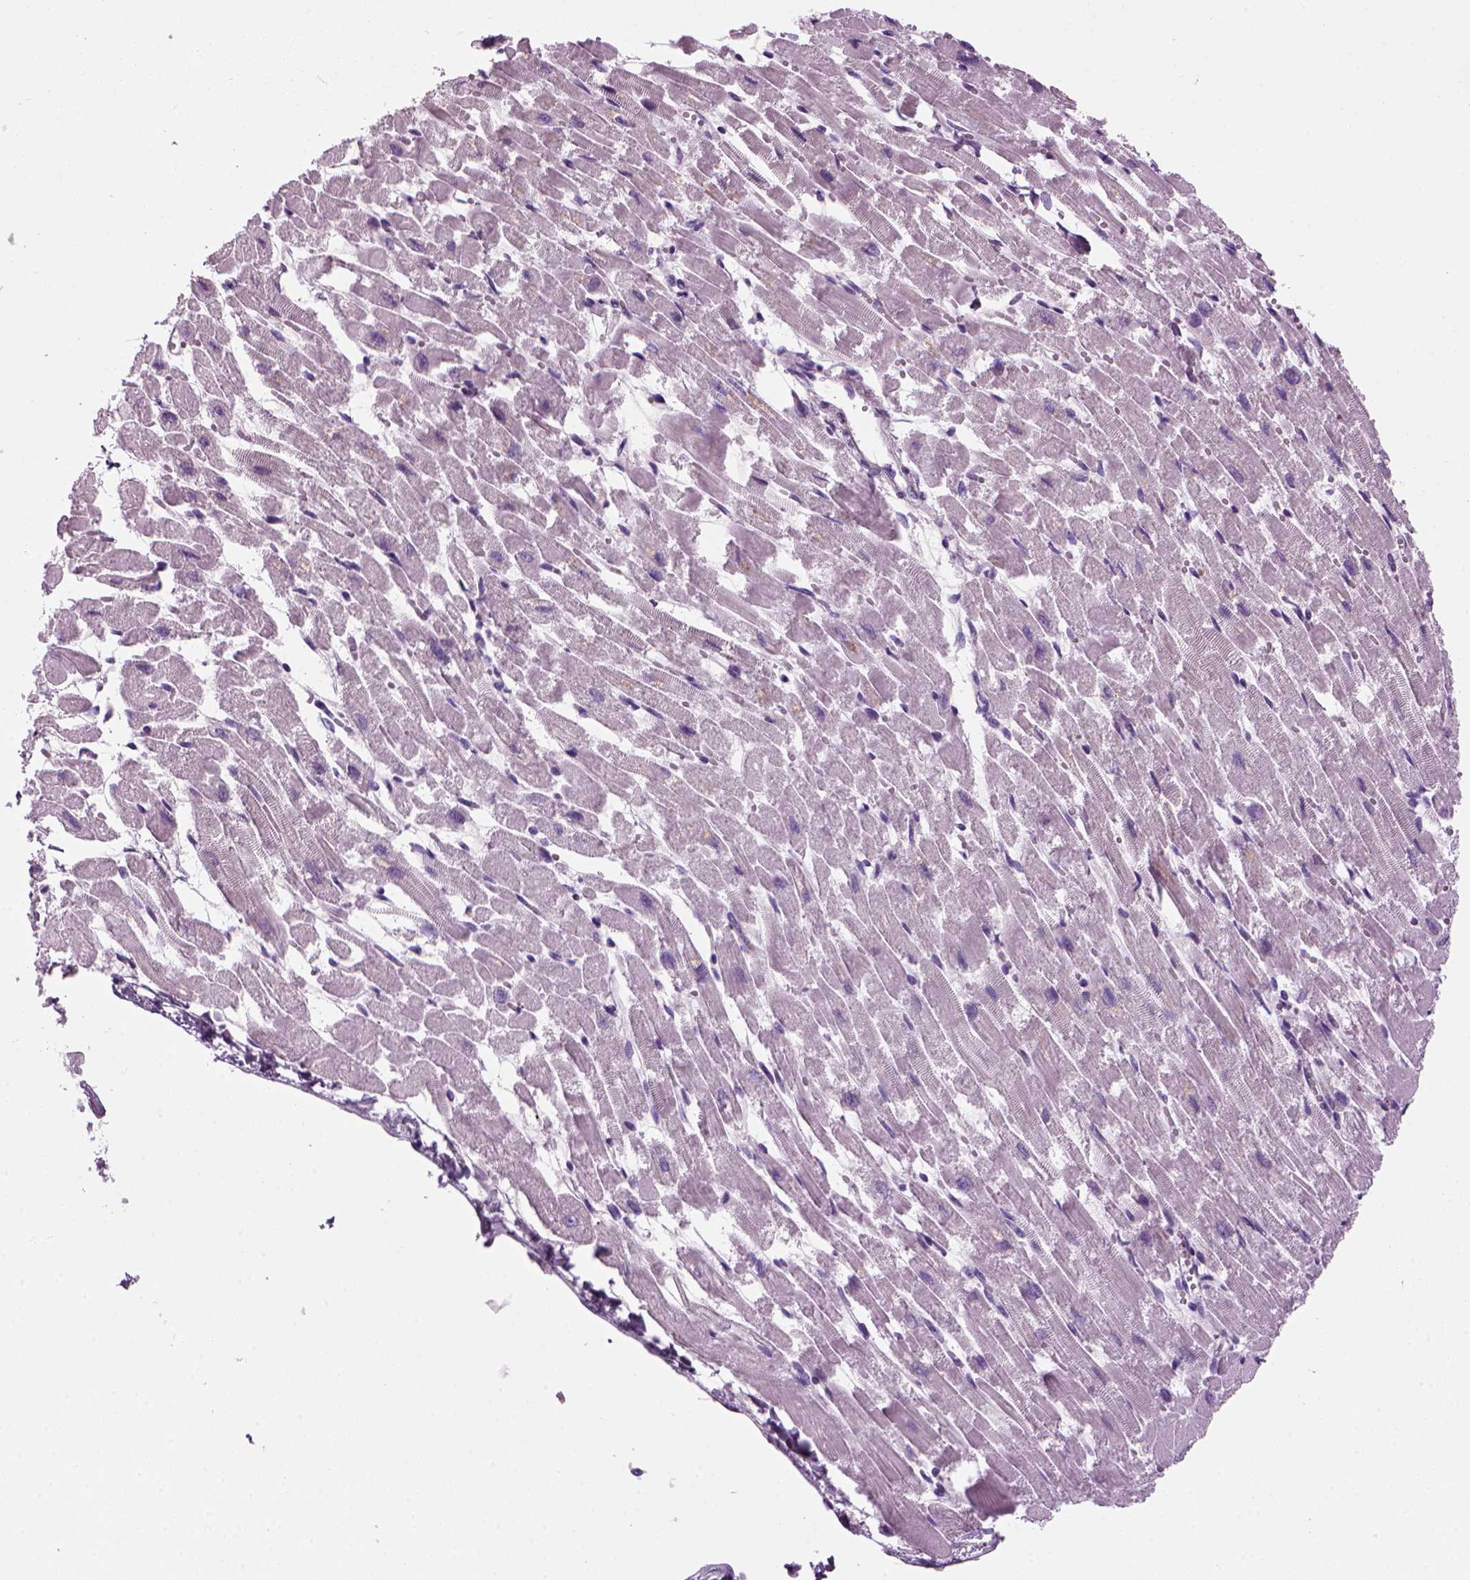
{"staining": {"intensity": "negative", "quantity": "none", "location": "none"}, "tissue": "heart muscle", "cell_type": "Cardiomyocytes", "image_type": "normal", "snomed": [{"axis": "morphology", "description": "Normal tissue, NOS"}, {"axis": "topography", "description": "Heart"}], "caption": "Immunohistochemistry (IHC) image of normal heart muscle: heart muscle stained with DAB reveals no significant protein expression in cardiomyocytes.", "gene": "MZB1", "patient": {"sex": "female", "age": 52}}